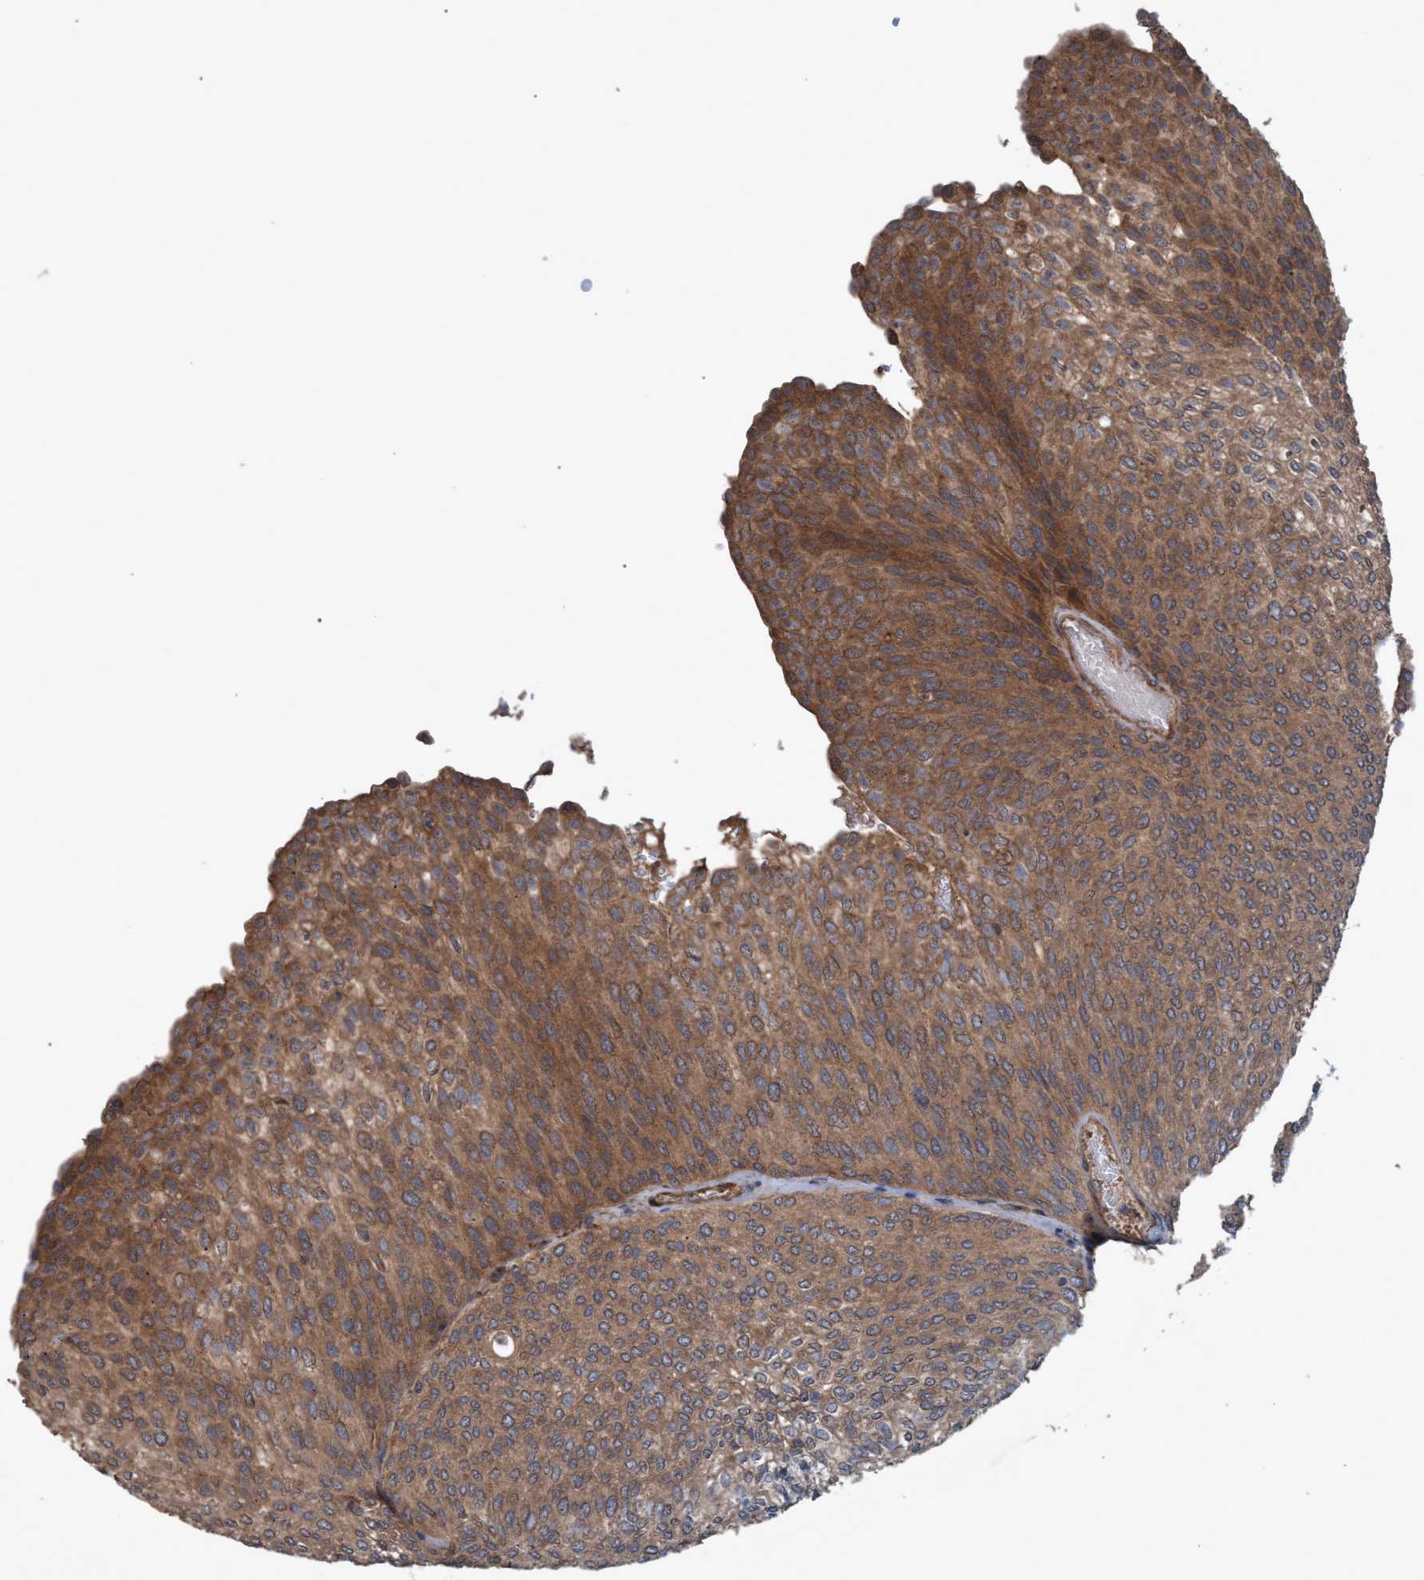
{"staining": {"intensity": "moderate", "quantity": ">75%", "location": "cytoplasmic/membranous"}, "tissue": "urothelial cancer", "cell_type": "Tumor cells", "image_type": "cancer", "snomed": [{"axis": "morphology", "description": "Urothelial carcinoma, Low grade"}, {"axis": "topography", "description": "Urinary bladder"}], "caption": "Approximately >75% of tumor cells in urothelial carcinoma (low-grade) demonstrate moderate cytoplasmic/membranous protein positivity as visualized by brown immunohistochemical staining.", "gene": "GGT6", "patient": {"sex": "female", "age": 79}}